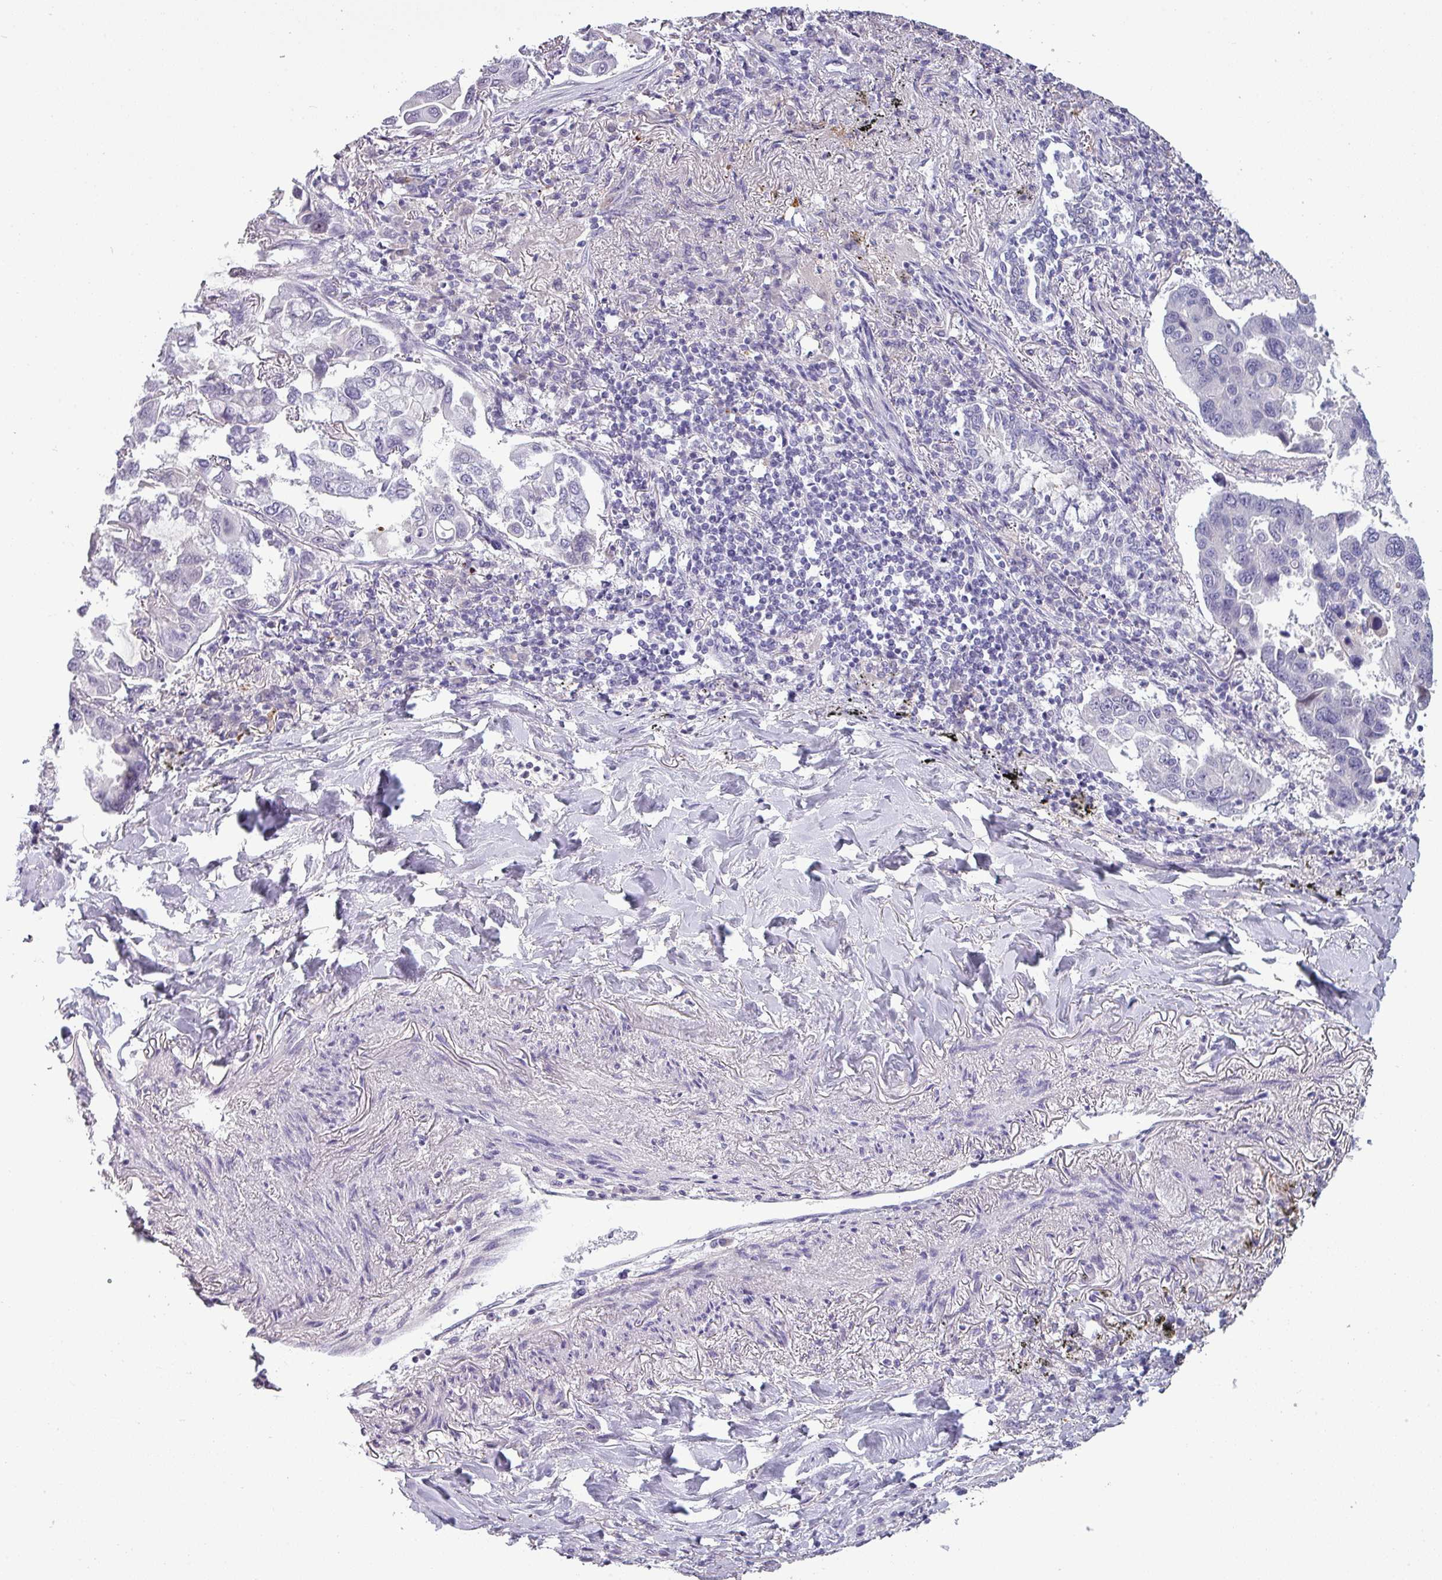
{"staining": {"intensity": "negative", "quantity": "none", "location": "none"}, "tissue": "lung cancer", "cell_type": "Tumor cells", "image_type": "cancer", "snomed": [{"axis": "morphology", "description": "Adenocarcinoma, NOS"}, {"axis": "topography", "description": "Lung"}], "caption": "A photomicrograph of human adenocarcinoma (lung) is negative for staining in tumor cells.", "gene": "SLC26A9", "patient": {"sex": "male", "age": 64}}